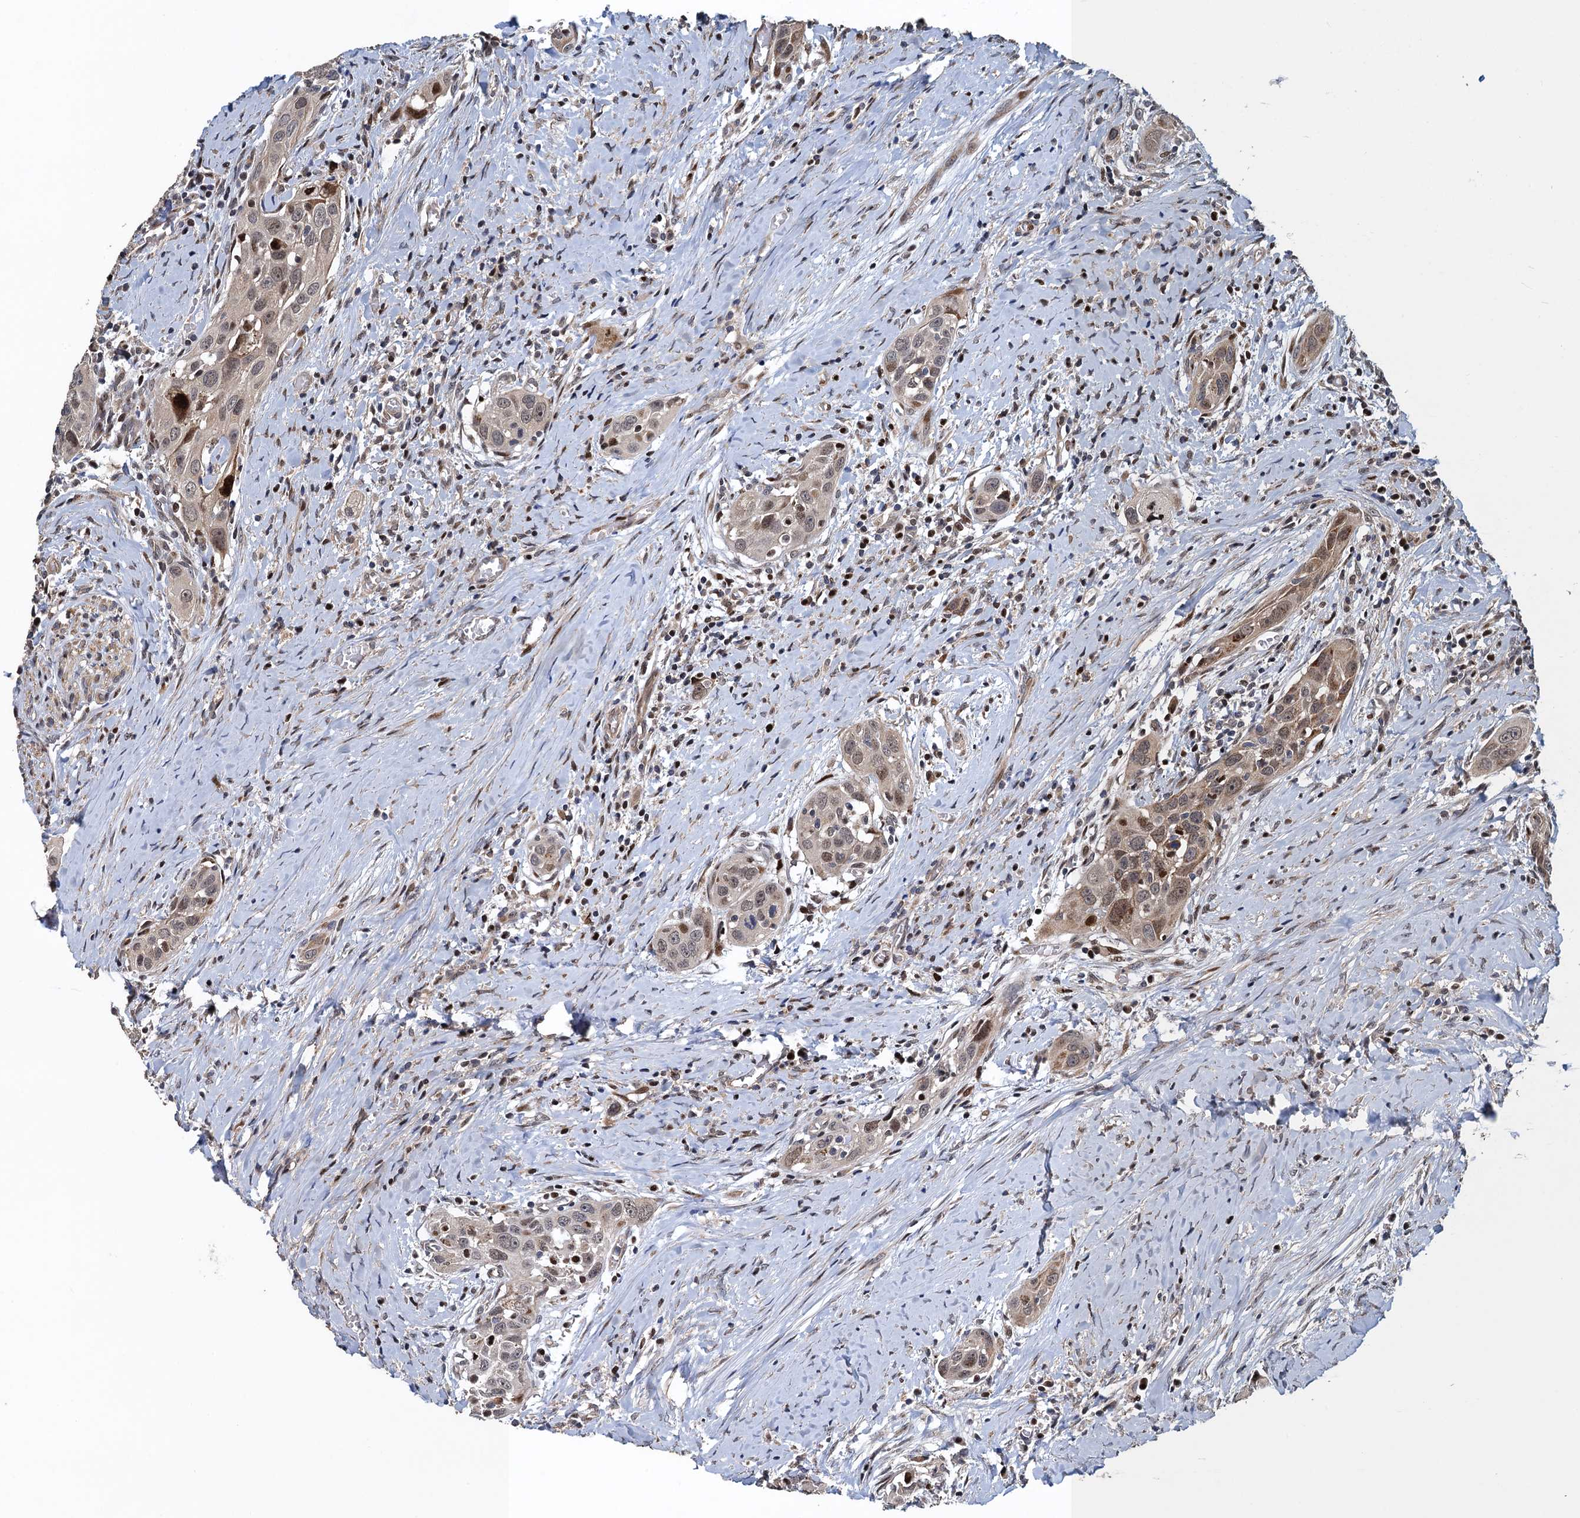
{"staining": {"intensity": "moderate", "quantity": "<25%", "location": "nuclear"}, "tissue": "head and neck cancer", "cell_type": "Tumor cells", "image_type": "cancer", "snomed": [{"axis": "morphology", "description": "Squamous cell carcinoma, NOS"}, {"axis": "topography", "description": "Oral tissue"}, {"axis": "topography", "description": "Head-Neck"}], "caption": "The micrograph demonstrates a brown stain indicating the presence of a protein in the nuclear of tumor cells in head and neck cancer.", "gene": "ATOSA", "patient": {"sex": "female", "age": 50}}